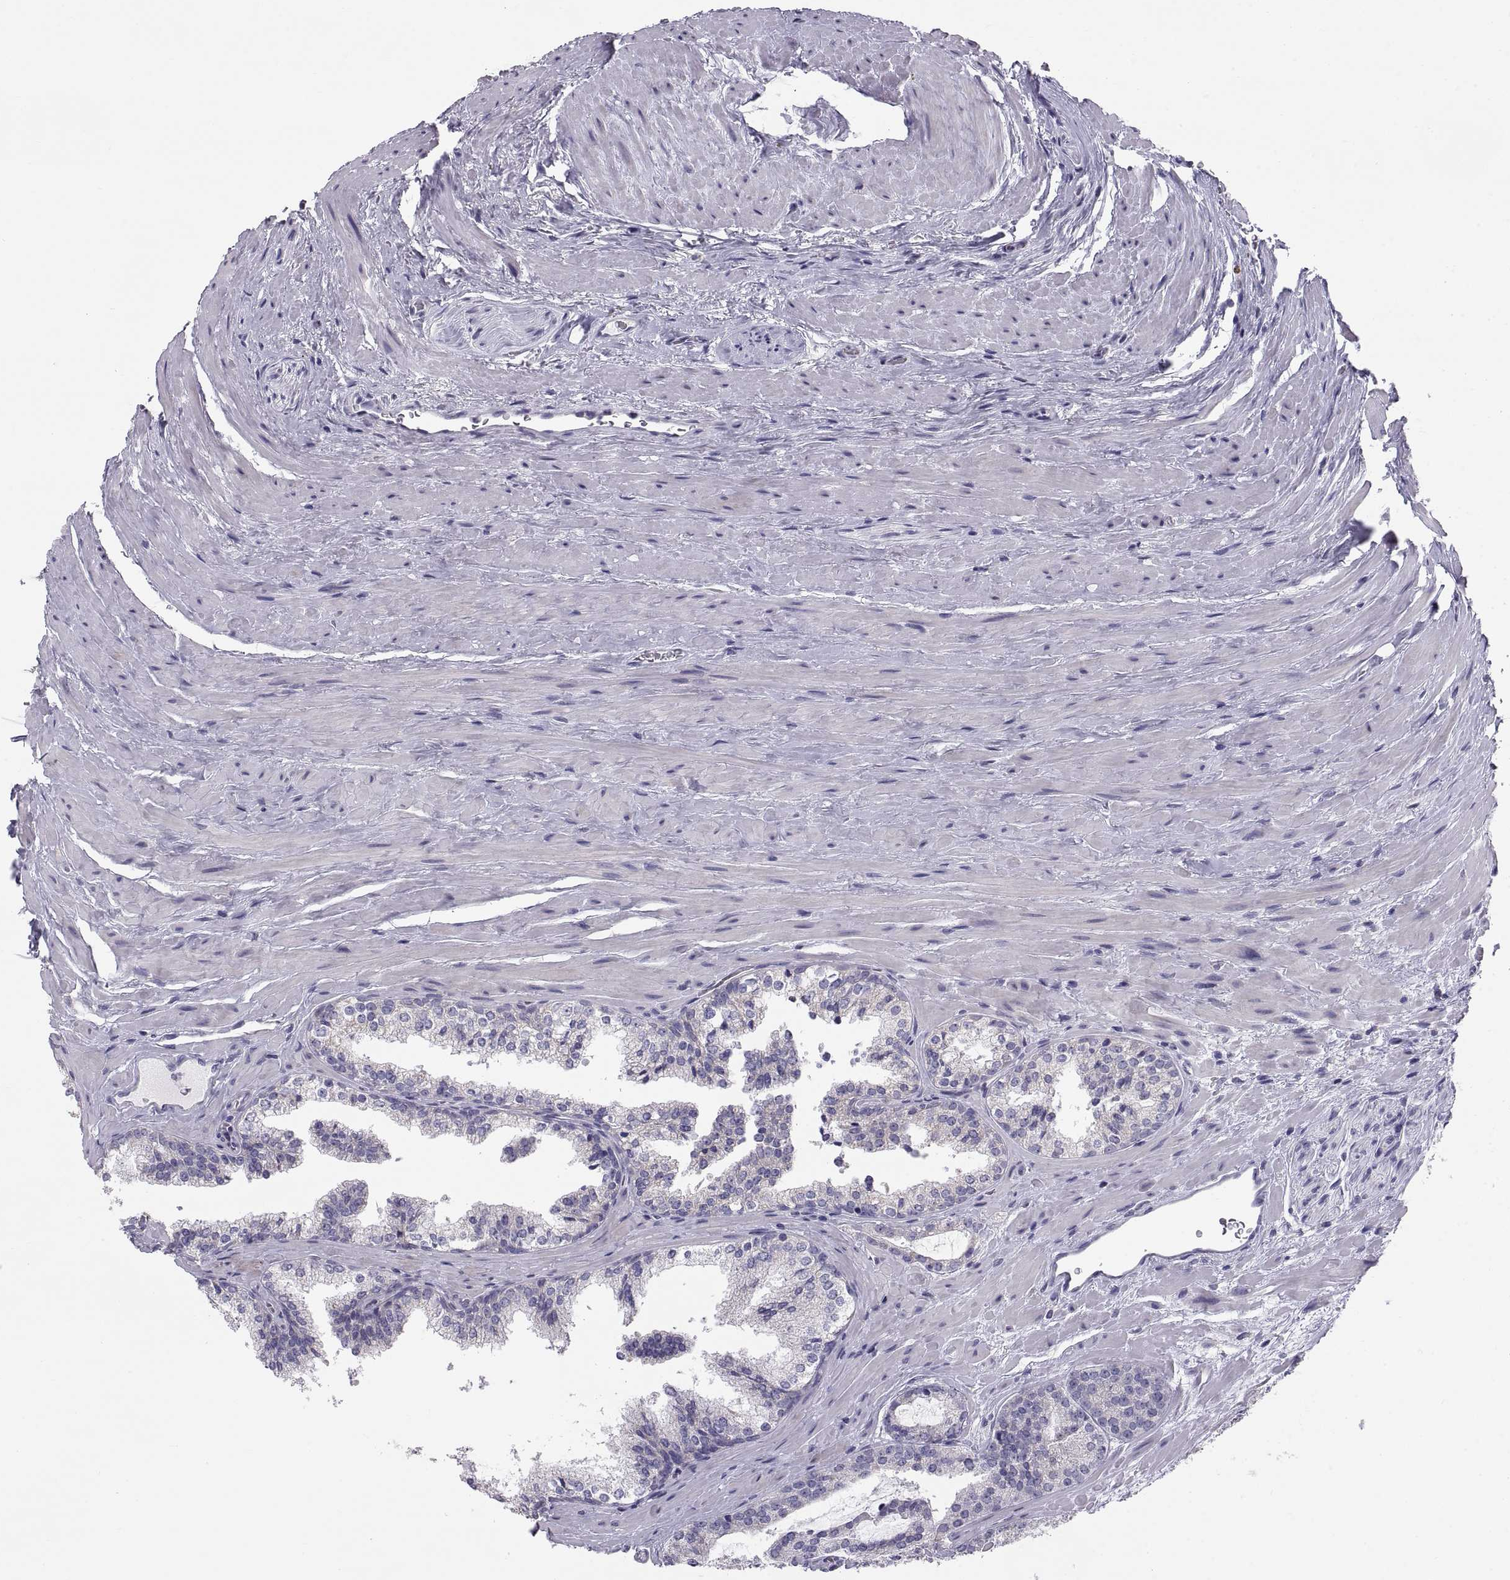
{"staining": {"intensity": "negative", "quantity": "none", "location": "none"}, "tissue": "prostate cancer", "cell_type": "Tumor cells", "image_type": "cancer", "snomed": [{"axis": "morphology", "description": "Adenocarcinoma, NOS"}, {"axis": "morphology", "description": "Adenocarcinoma, High grade"}, {"axis": "topography", "description": "Prostate"}], "caption": "Prostate cancer was stained to show a protein in brown. There is no significant positivity in tumor cells. (DAB (3,3'-diaminobenzidine) IHC visualized using brightfield microscopy, high magnification).", "gene": "TNNC1", "patient": {"sex": "male", "age": 62}}